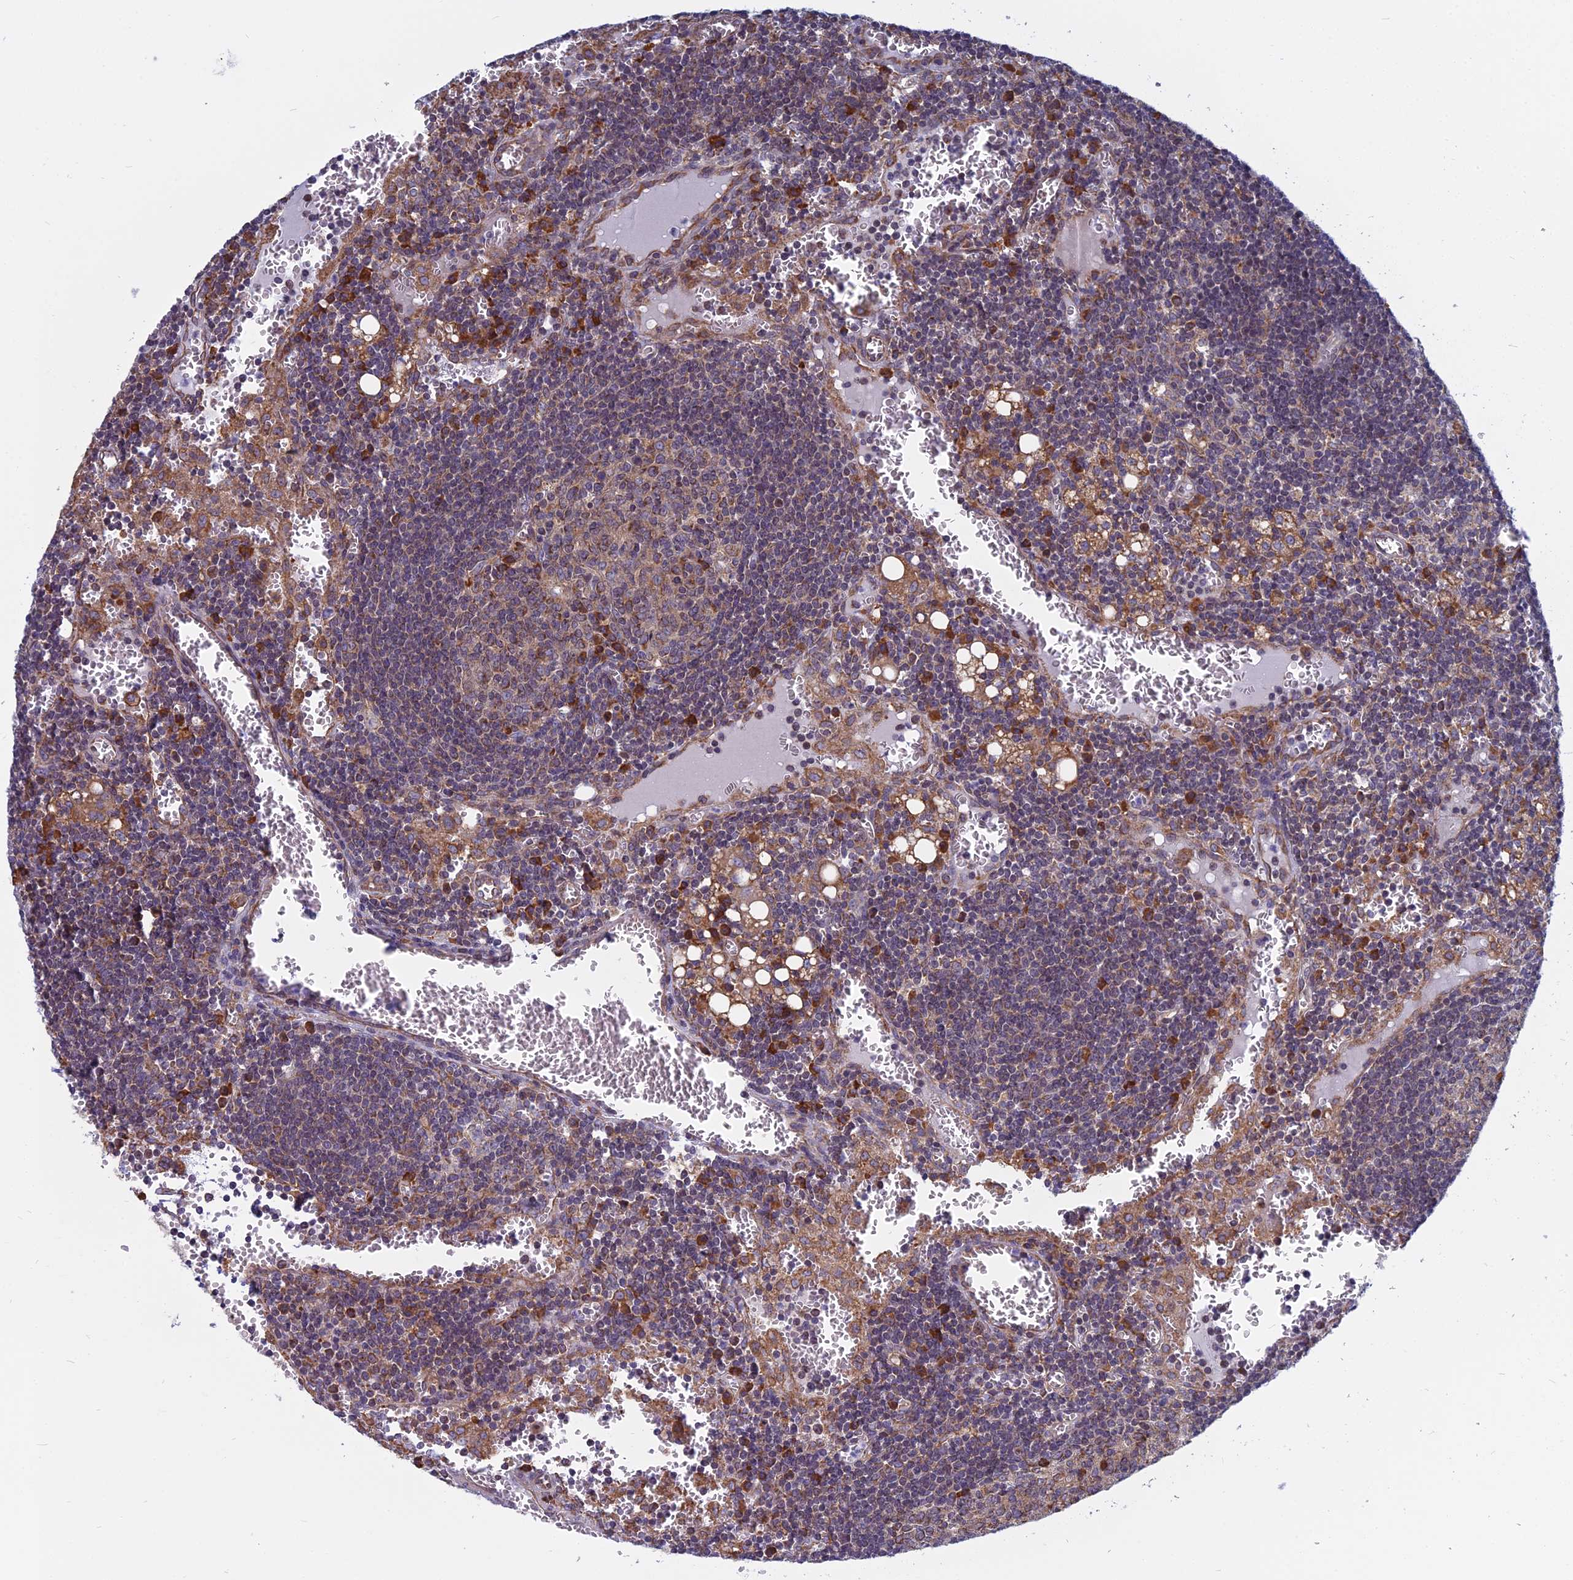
{"staining": {"intensity": "moderate", "quantity": "25%-75%", "location": "cytoplasmic/membranous"}, "tissue": "lymph node", "cell_type": "Germinal center cells", "image_type": "normal", "snomed": [{"axis": "morphology", "description": "Normal tissue, NOS"}, {"axis": "topography", "description": "Lymph node"}], "caption": "Protein staining displays moderate cytoplasmic/membranous staining in about 25%-75% of germinal center cells in normal lymph node. The staining was performed using DAB (3,3'-diaminobenzidine), with brown indicating positive protein expression. Nuclei are stained blue with hematoxylin.", "gene": "KIAA1143", "patient": {"sex": "female", "age": 73}}